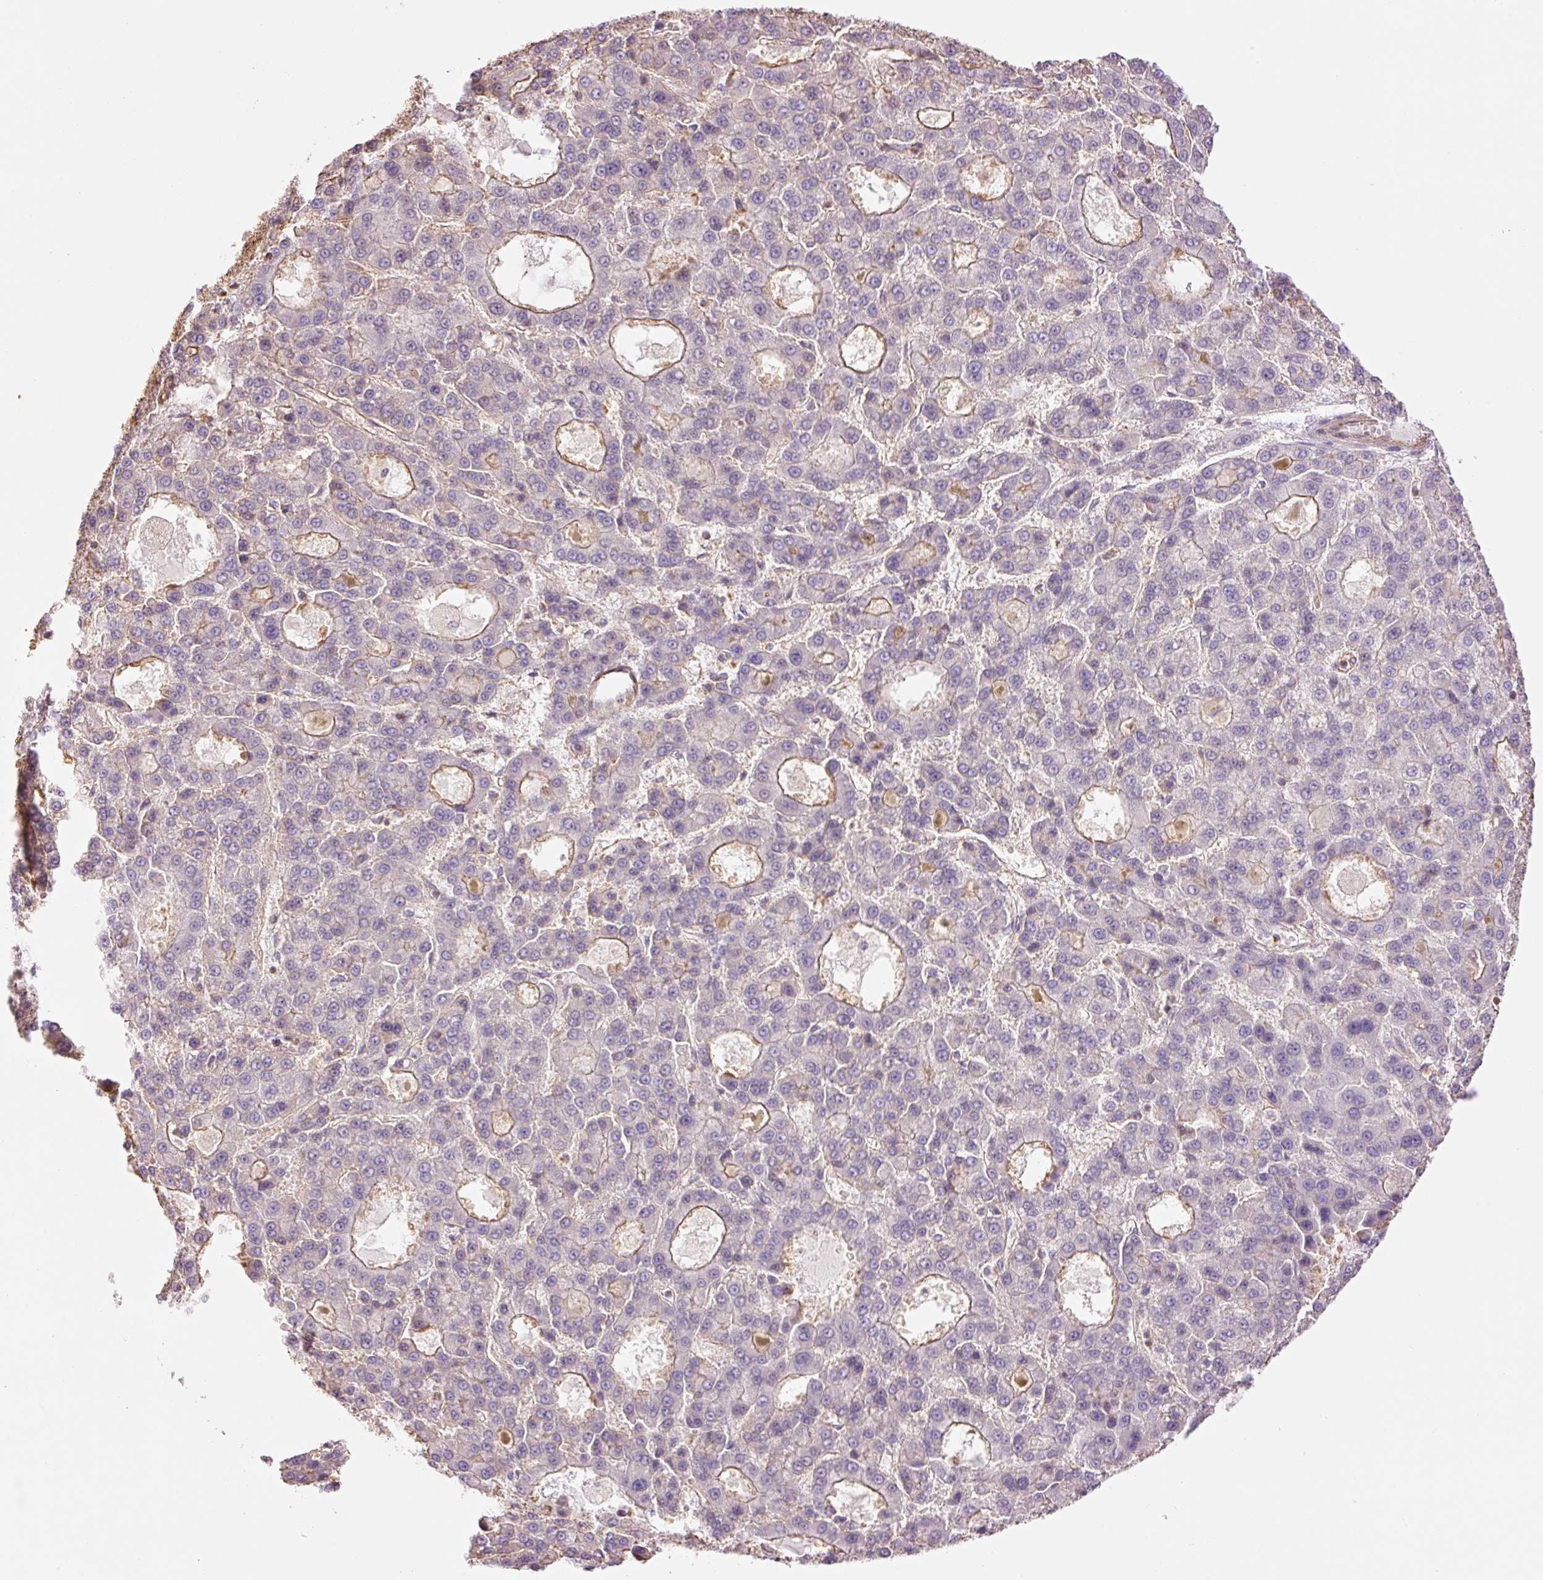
{"staining": {"intensity": "moderate", "quantity": "<25%", "location": "cytoplasmic/membranous"}, "tissue": "liver cancer", "cell_type": "Tumor cells", "image_type": "cancer", "snomed": [{"axis": "morphology", "description": "Carcinoma, Hepatocellular, NOS"}, {"axis": "topography", "description": "Liver"}], "caption": "About <25% of tumor cells in hepatocellular carcinoma (liver) reveal moderate cytoplasmic/membranous protein expression as visualized by brown immunohistochemical staining.", "gene": "PPP1R1B", "patient": {"sex": "male", "age": 70}}